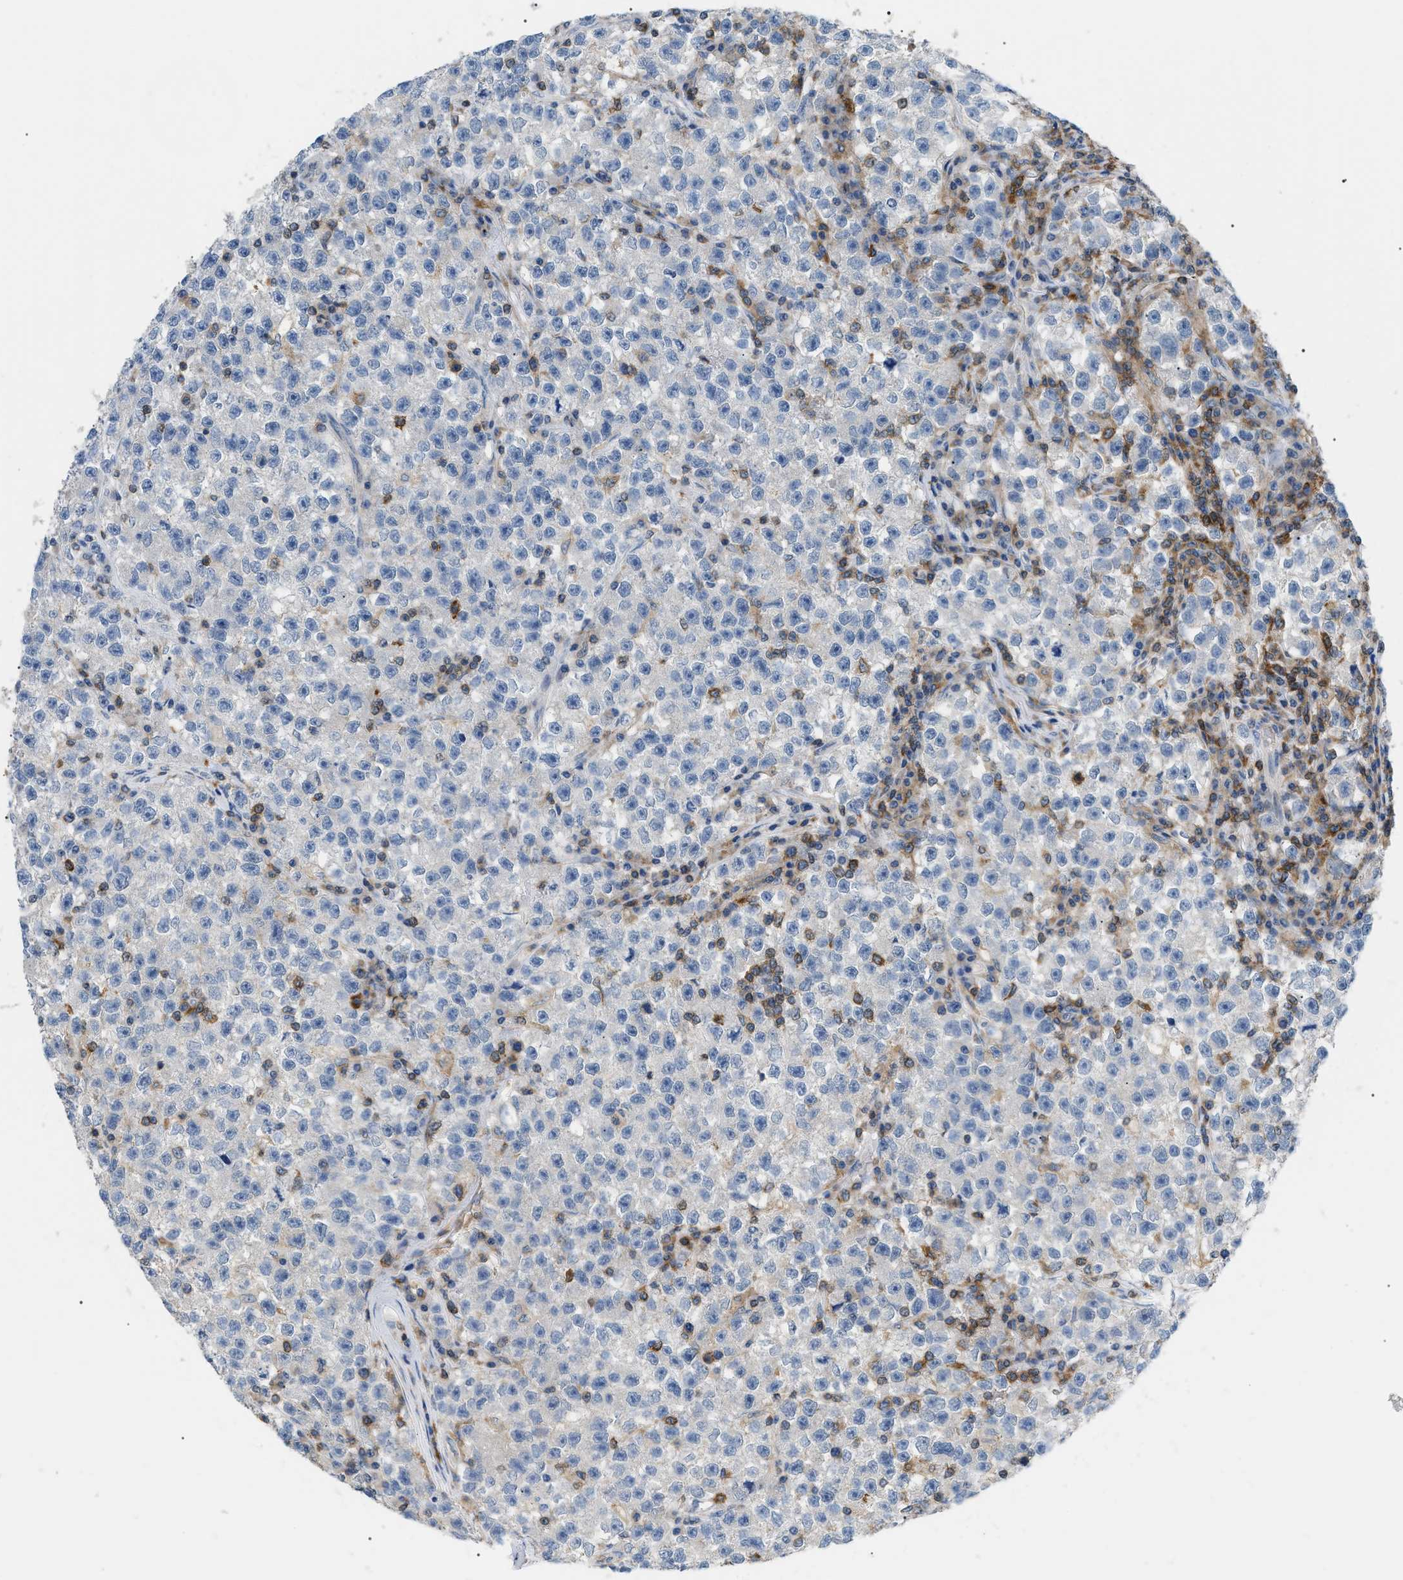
{"staining": {"intensity": "negative", "quantity": "none", "location": "none"}, "tissue": "testis cancer", "cell_type": "Tumor cells", "image_type": "cancer", "snomed": [{"axis": "morphology", "description": "Seminoma, NOS"}, {"axis": "topography", "description": "Testis"}], "caption": "Immunohistochemistry image of testis seminoma stained for a protein (brown), which displays no positivity in tumor cells.", "gene": "INPP5D", "patient": {"sex": "male", "age": 22}}